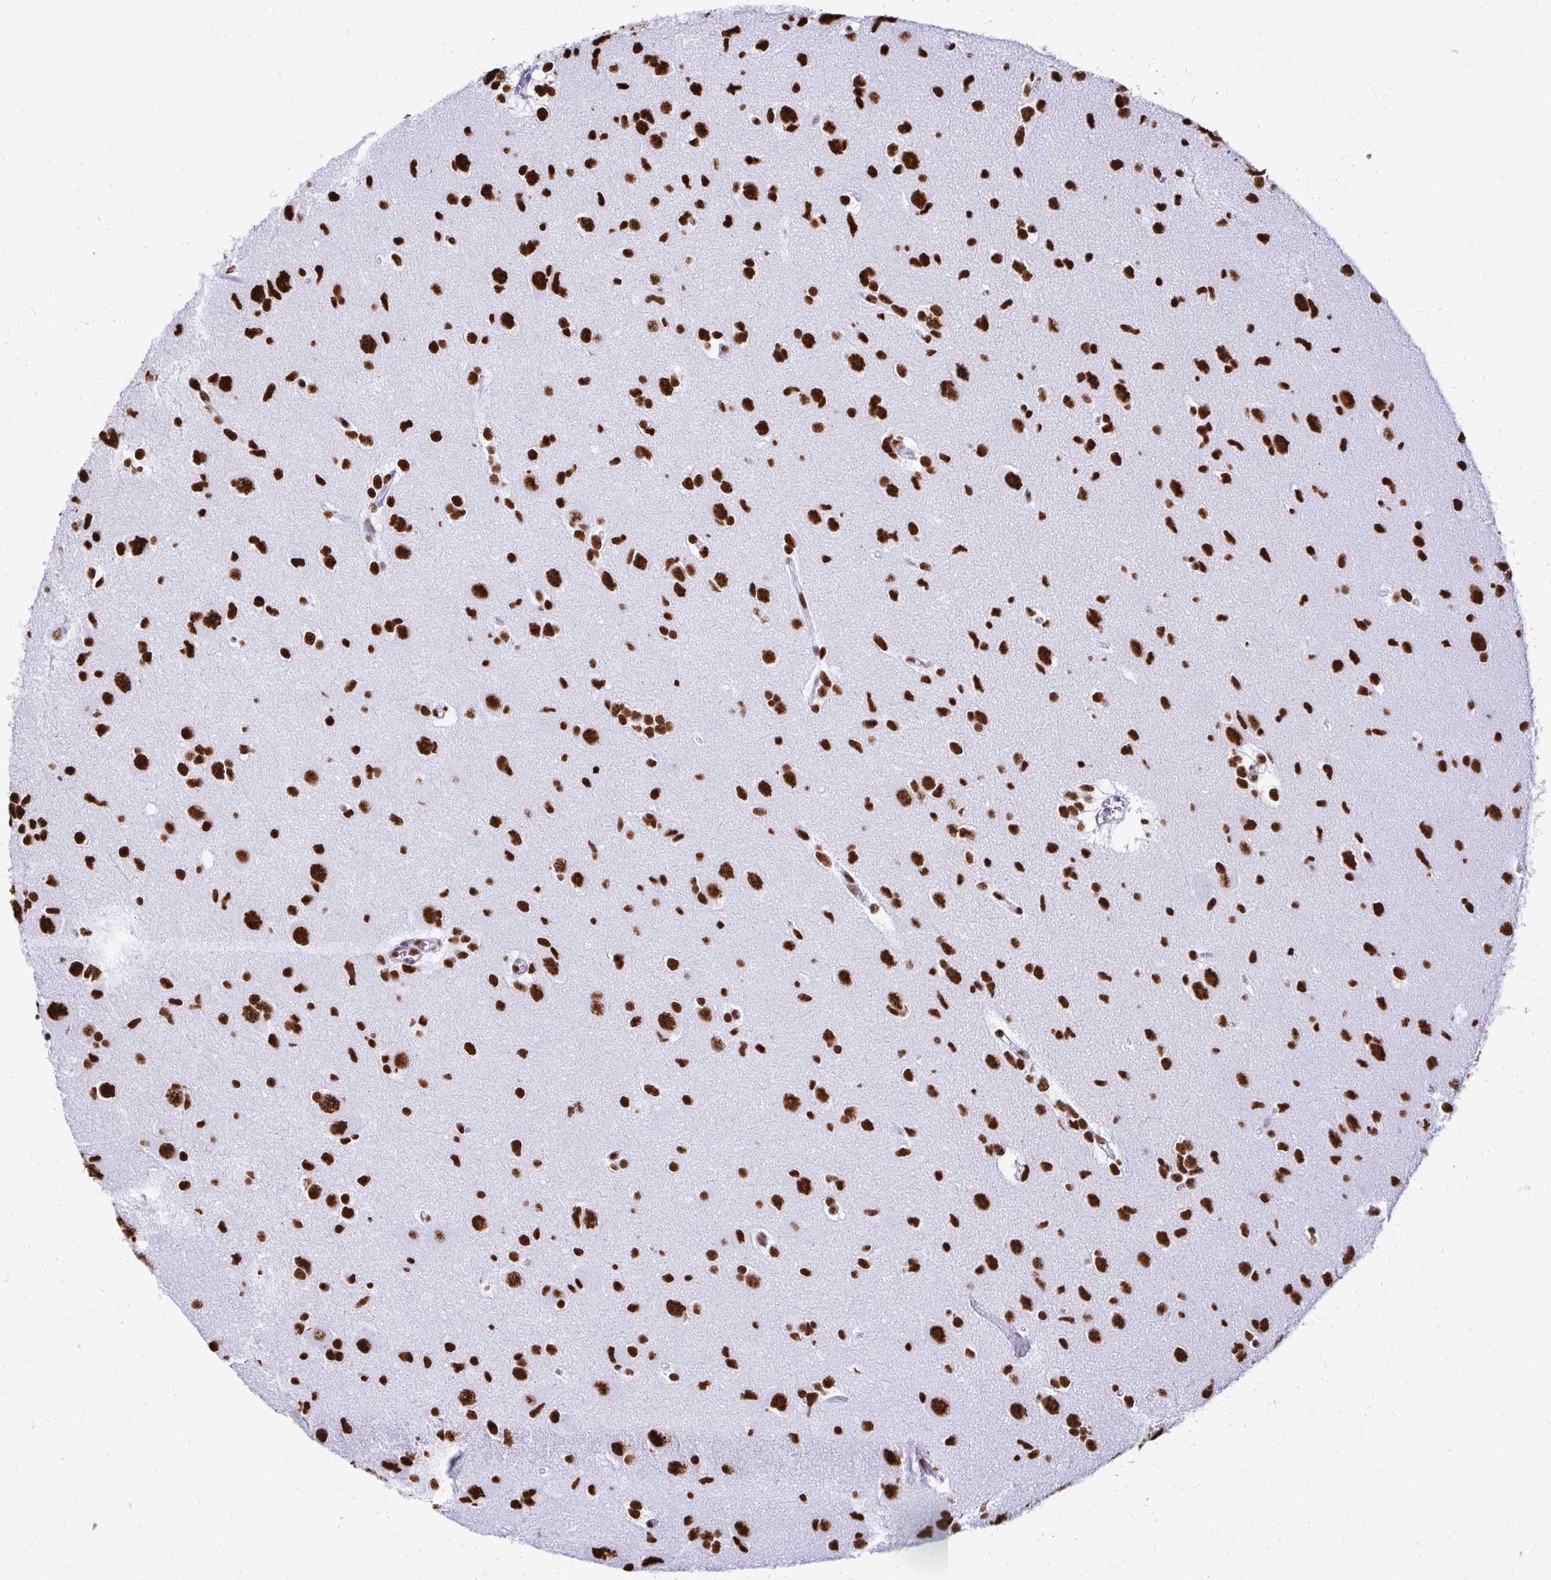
{"staining": {"intensity": "strong", "quantity": ">75%", "location": "nuclear"}, "tissue": "glioma", "cell_type": "Tumor cells", "image_type": "cancer", "snomed": [{"axis": "morphology", "description": "Glioma, malignant, High grade"}, {"axis": "topography", "description": "Brain"}], "caption": "Strong nuclear protein expression is seen in about >75% of tumor cells in high-grade glioma (malignant). (Brightfield microscopy of DAB IHC at high magnification).", "gene": "NONO", "patient": {"sex": "male", "age": 23}}